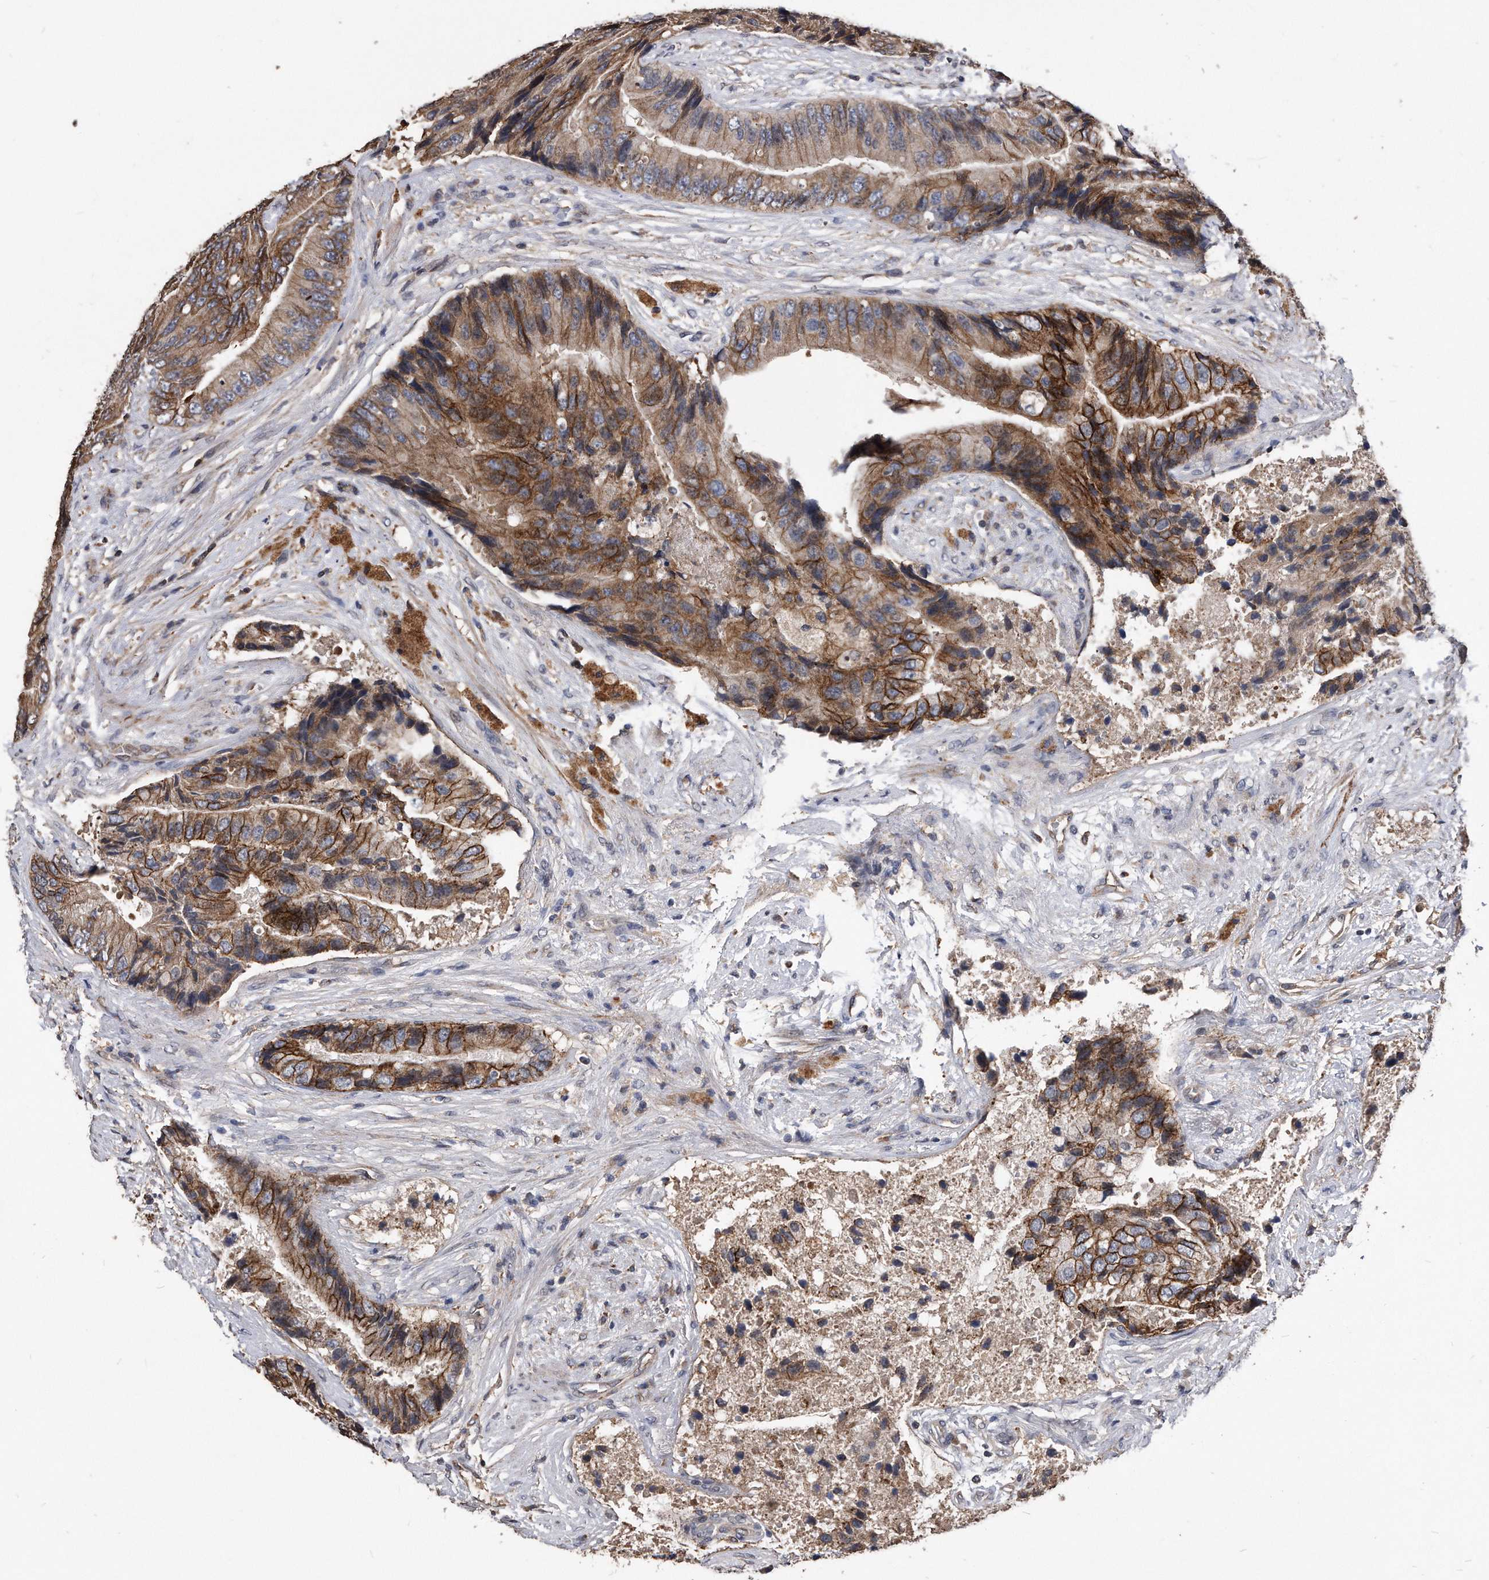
{"staining": {"intensity": "strong", "quantity": ">75%", "location": "cytoplasmic/membranous"}, "tissue": "prostate cancer", "cell_type": "Tumor cells", "image_type": "cancer", "snomed": [{"axis": "morphology", "description": "Adenocarcinoma, High grade"}, {"axis": "topography", "description": "Prostate"}], "caption": "Approximately >75% of tumor cells in human high-grade adenocarcinoma (prostate) reveal strong cytoplasmic/membranous protein expression as visualized by brown immunohistochemical staining.", "gene": "IL20RA", "patient": {"sex": "male", "age": 70}}